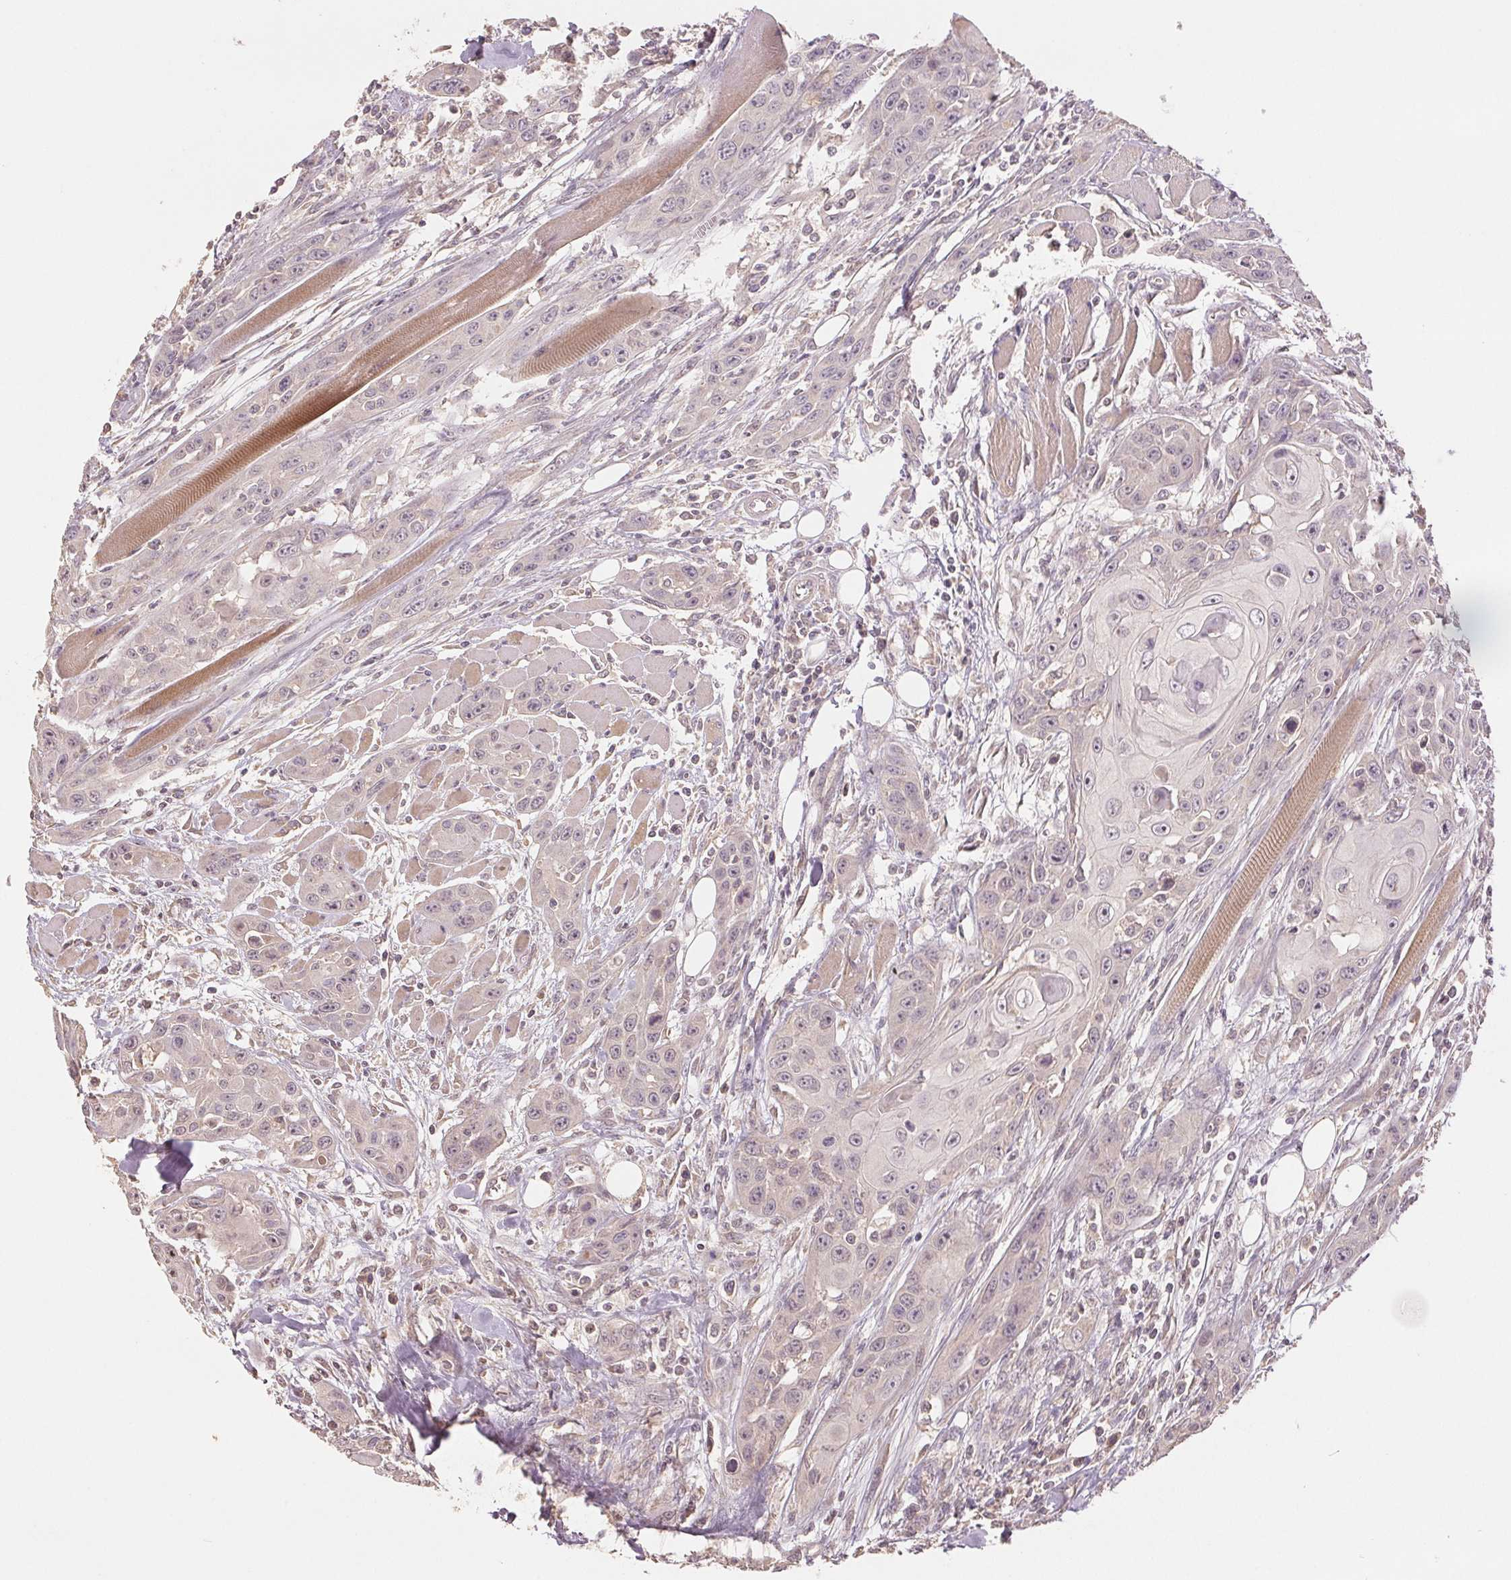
{"staining": {"intensity": "negative", "quantity": "none", "location": "none"}, "tissue": "head and neck cancer", "cell_type": "Tumor cells", "image_type": "cancer", "snomed": [{"axis": "morphology", "description": "Squamous cell carcinoma, NOS"}, {"axis": "topography", "description": "Head-Neck"}], "caption": "DAB immunohistochemical staining of human head and neck squamous cell carcinoma exhibits no significant expression in tumor cells. (DAB (3,3'-diaminobenzidine) IHC visualized using brightfield microscopy, high magnification).", "gene": "COX14", "patient": {"sex": "female", "age": 80}}